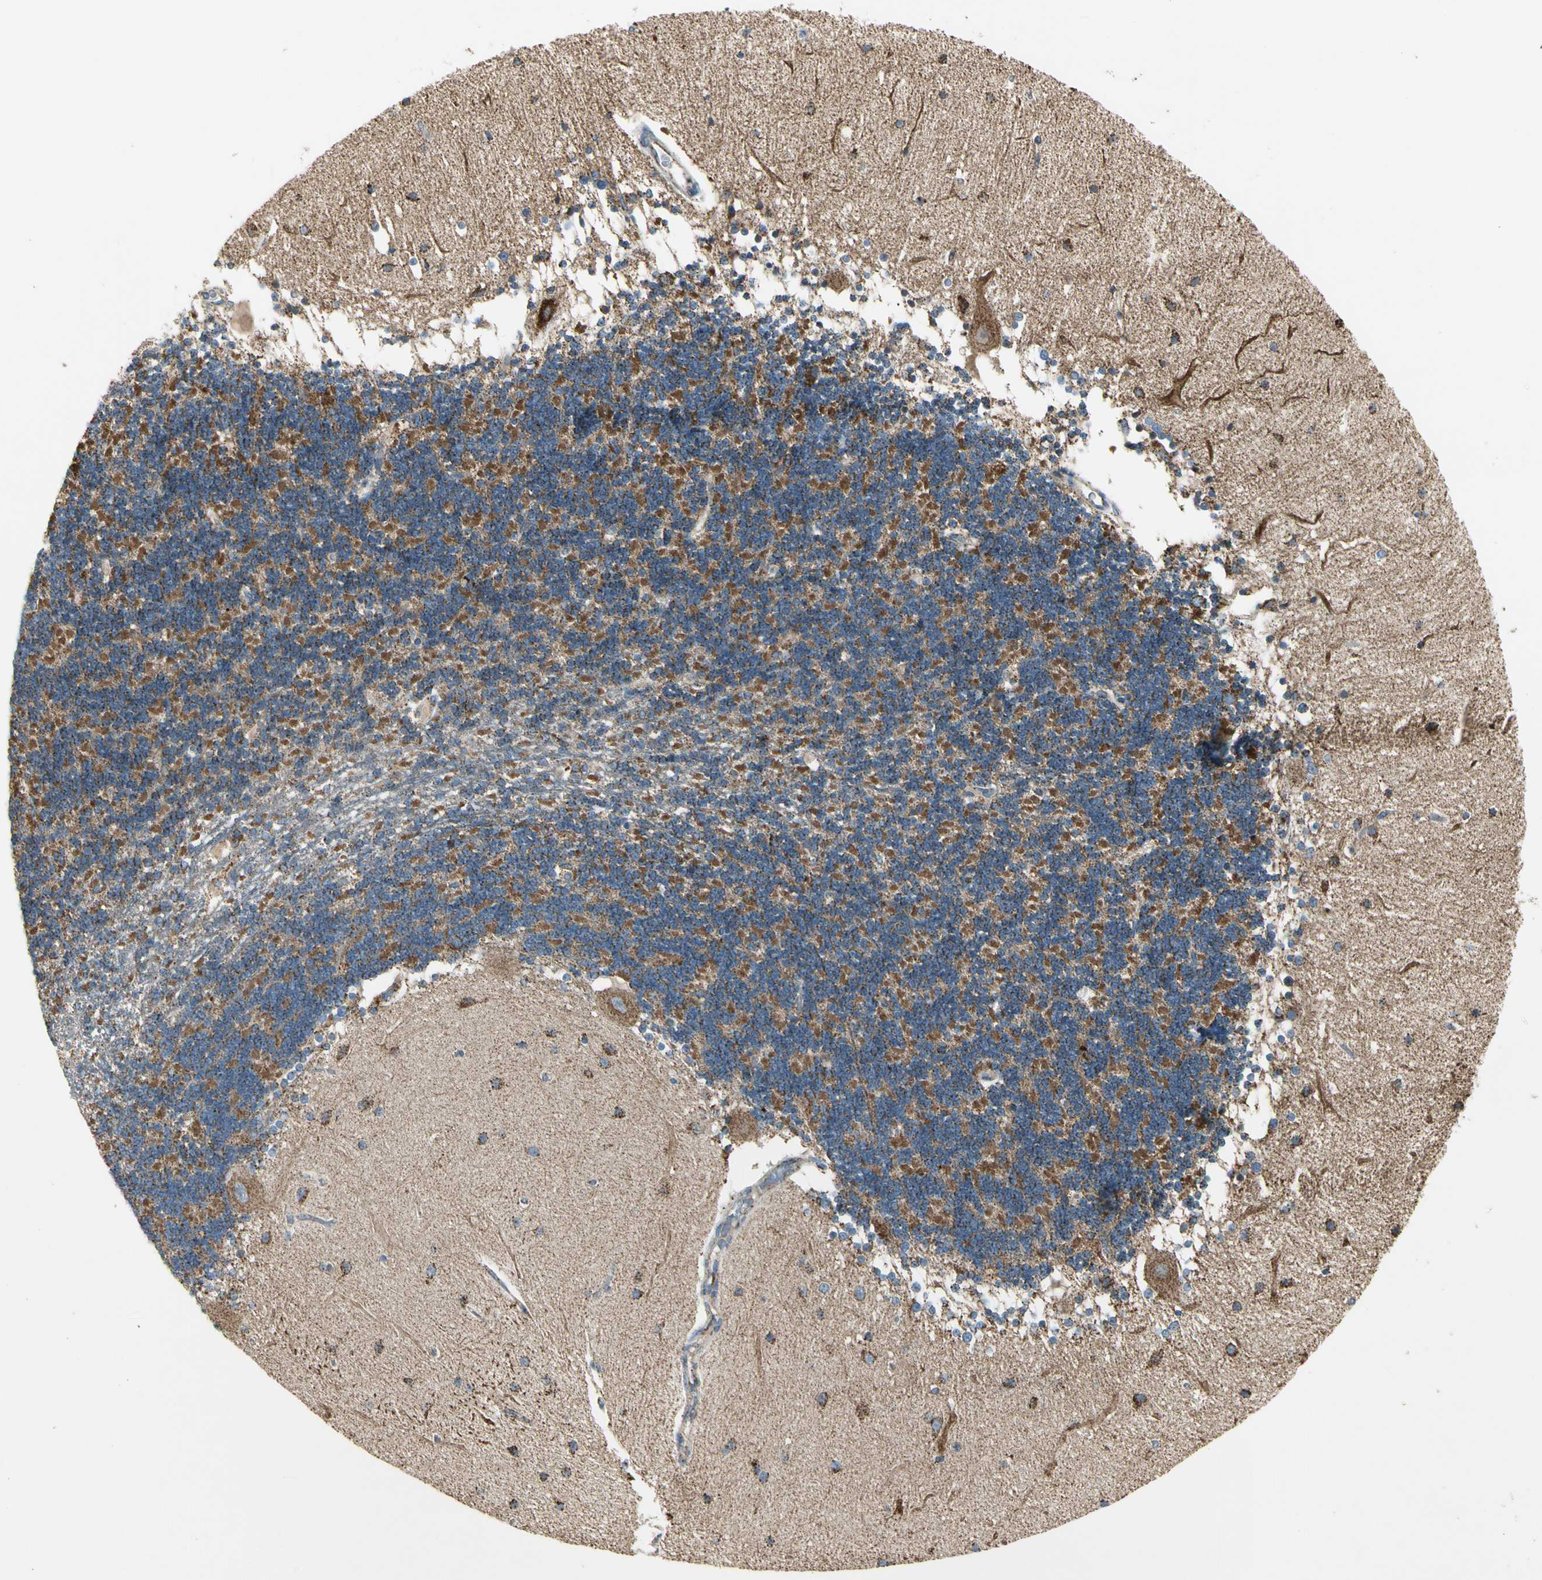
{"staining": {"intensity": "moderate", "quantity": "25%-75%", "location": "cytoplasmic/membranous"}, "tissue": "cerebellum", "cell_type": "Cells in granular layer", "image_type": "normal", "snomed": [{"axis": "morphology", "description": "Normal tissue, NOS"}, {"axis": "topography", "description": "Cerebellum"}], "caption": "Protein staining displays moderate cytoplasmic/membranous staining in about 25%-75% of cells in granular layer in unremarkable cerebellum. (IHC, brightfield microscopy, high magnification).", "gene": "ME2", "patient": {"sex": "female", "age": 54}}